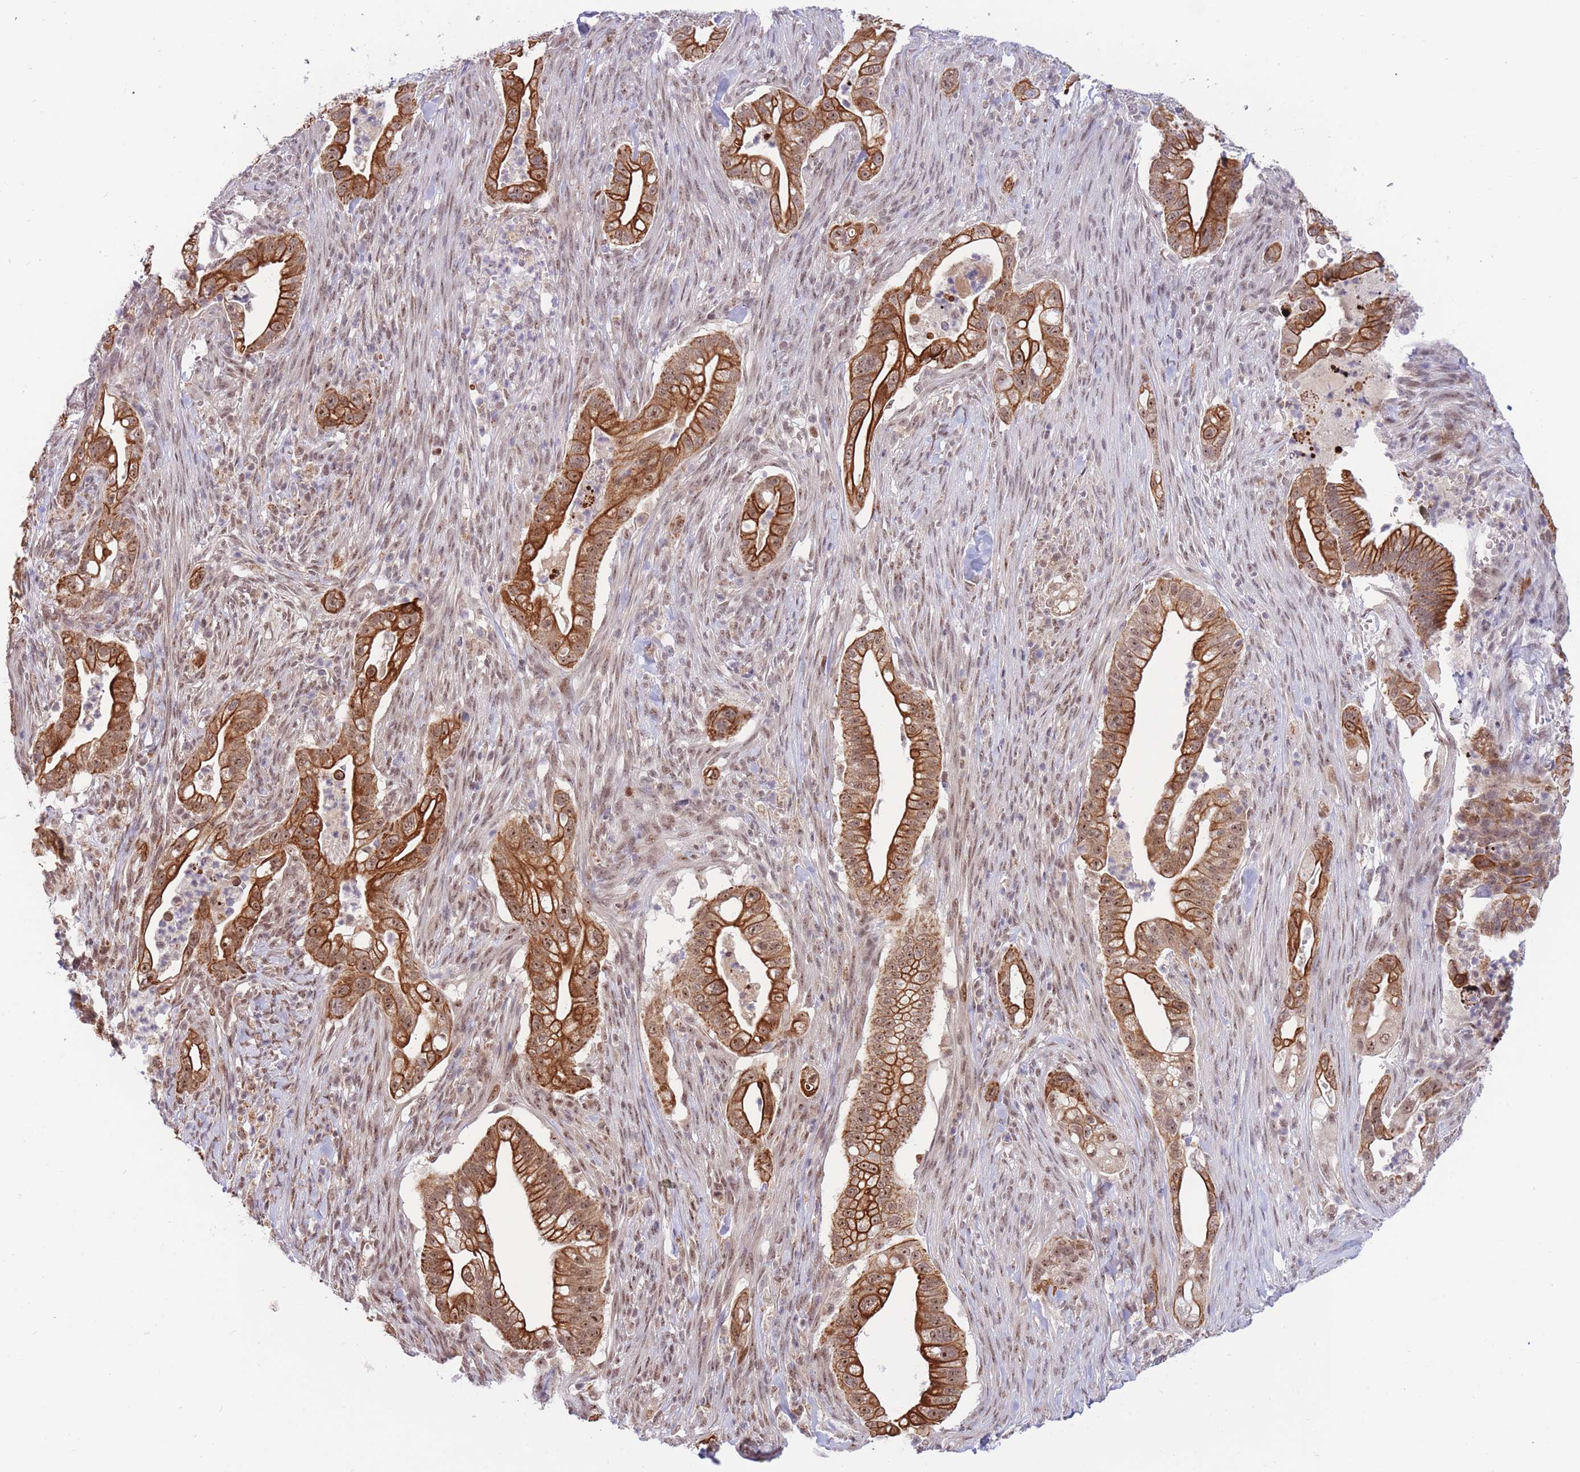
{"staining": {"intensity": "strong", "quantity": ">75%", "location": "cytoplasmic/membranous,nuclear"}, "tissue": "pancreatic cancer", "cell_type": "Tumor cells", "image_type": "cancer", "snomed": [{"axis": "morphology", "description": "Adenocarcinoma, NOS"}, {"axis": "topography", "description": "Pancreas"}], "caption": "Pancreatic cancer tissue displays strong cytoplasmic/membranous and nuclear positivity in approximately >75% of tumor cells", "gene": "TARBP2", "patient": {"sex": "male", "age": 44}}